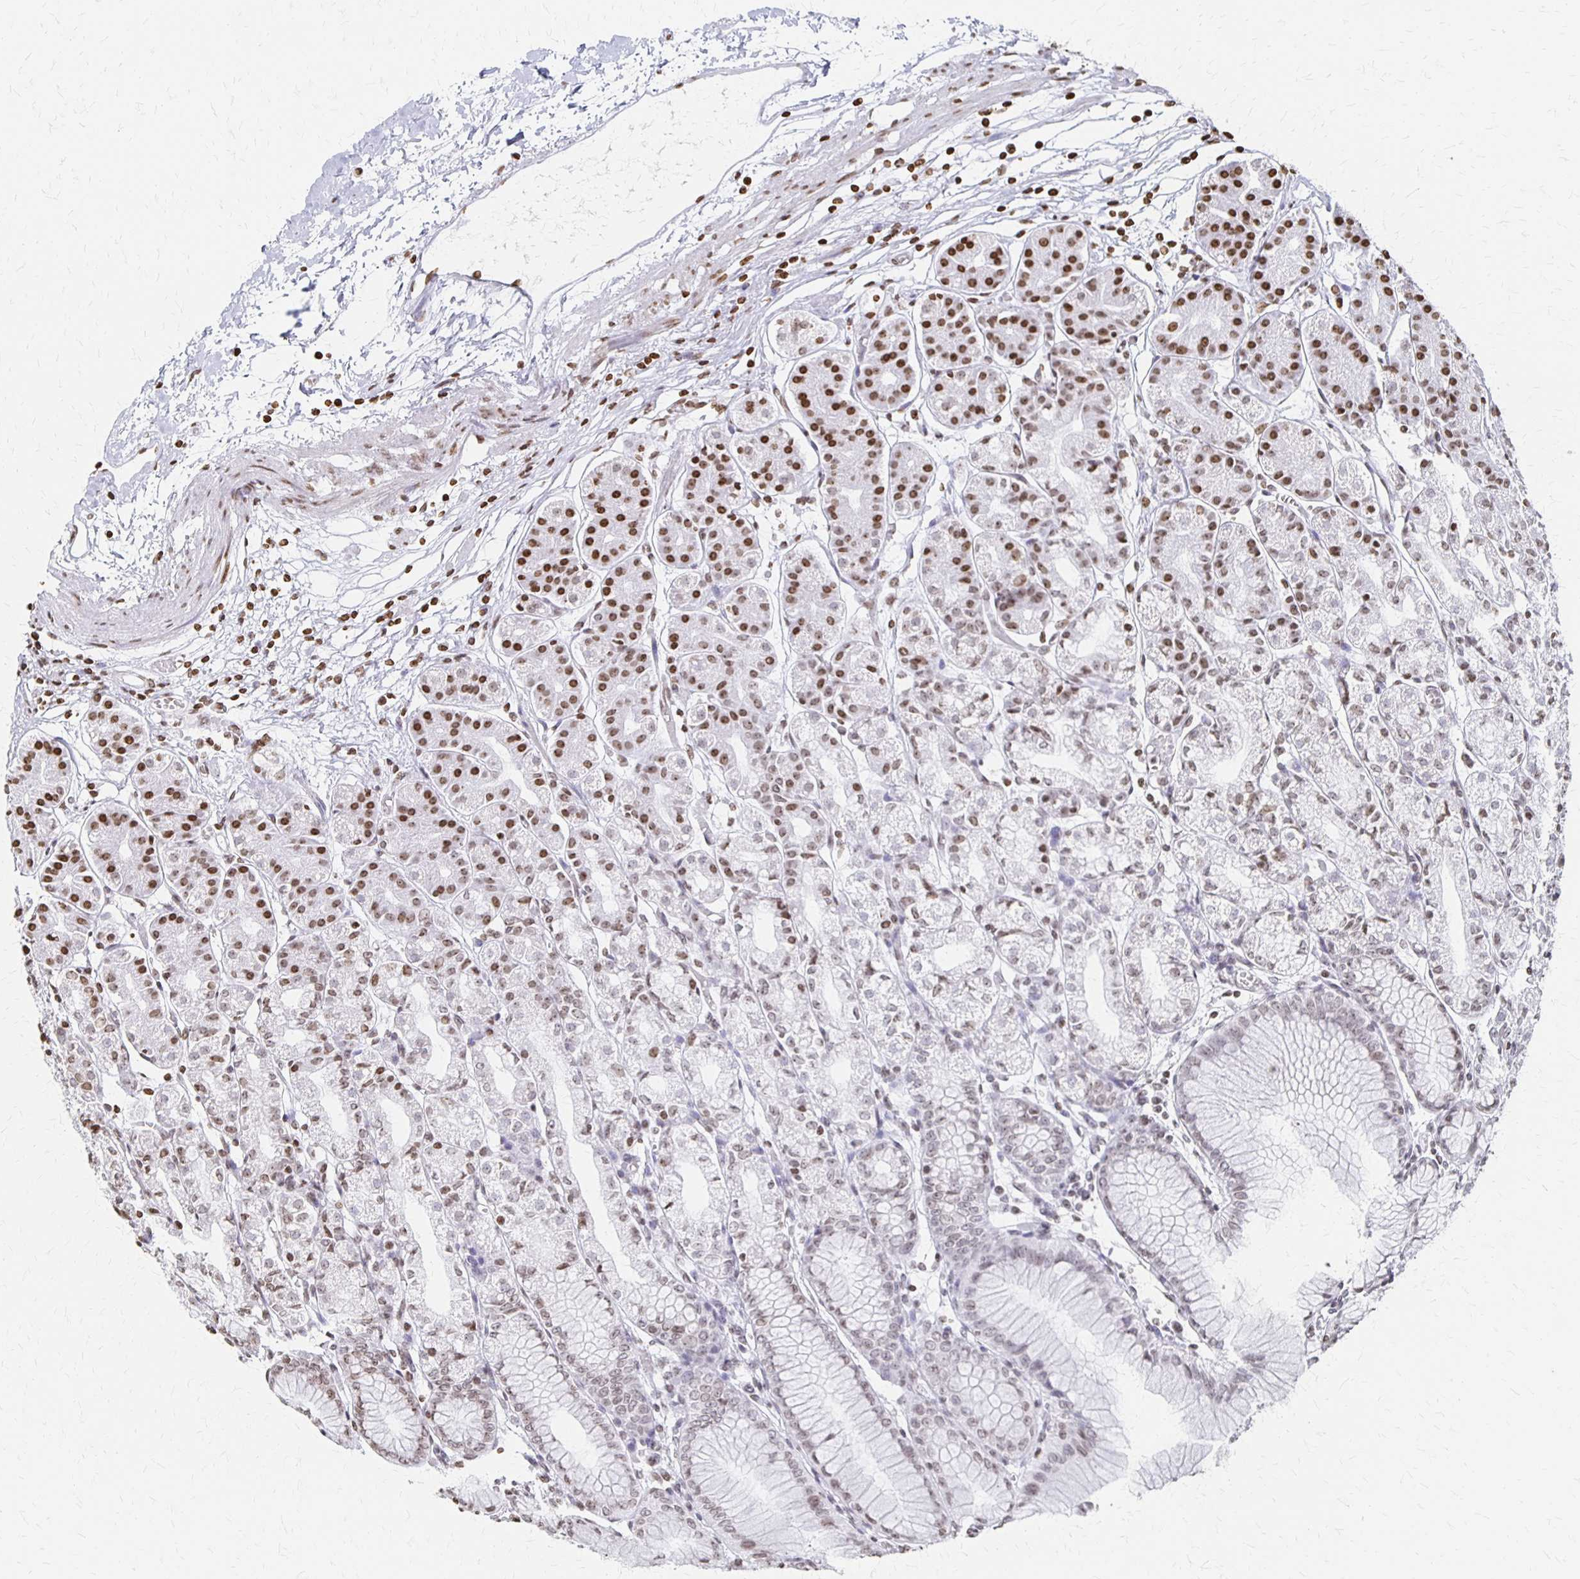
{"staining": {"intensity": "moderate", "quantity": "25%-75%", "location": "nuclear"}, "tissue": "stomach", "cell_type": "Glandular cells", "image_type": "normal", "snomed": [{"axis": "morphology", "description": "Normal tissue, NOS"}, {"axis": "topography", "description": "Stomach"}], "caption": "Protein positivity by IHC shows moderate nuclear expression in about 25%-75% of glandular cells in normal stomach.", "gene": "ZNF280C", "patient": {"sex": "female", "age": 57}}